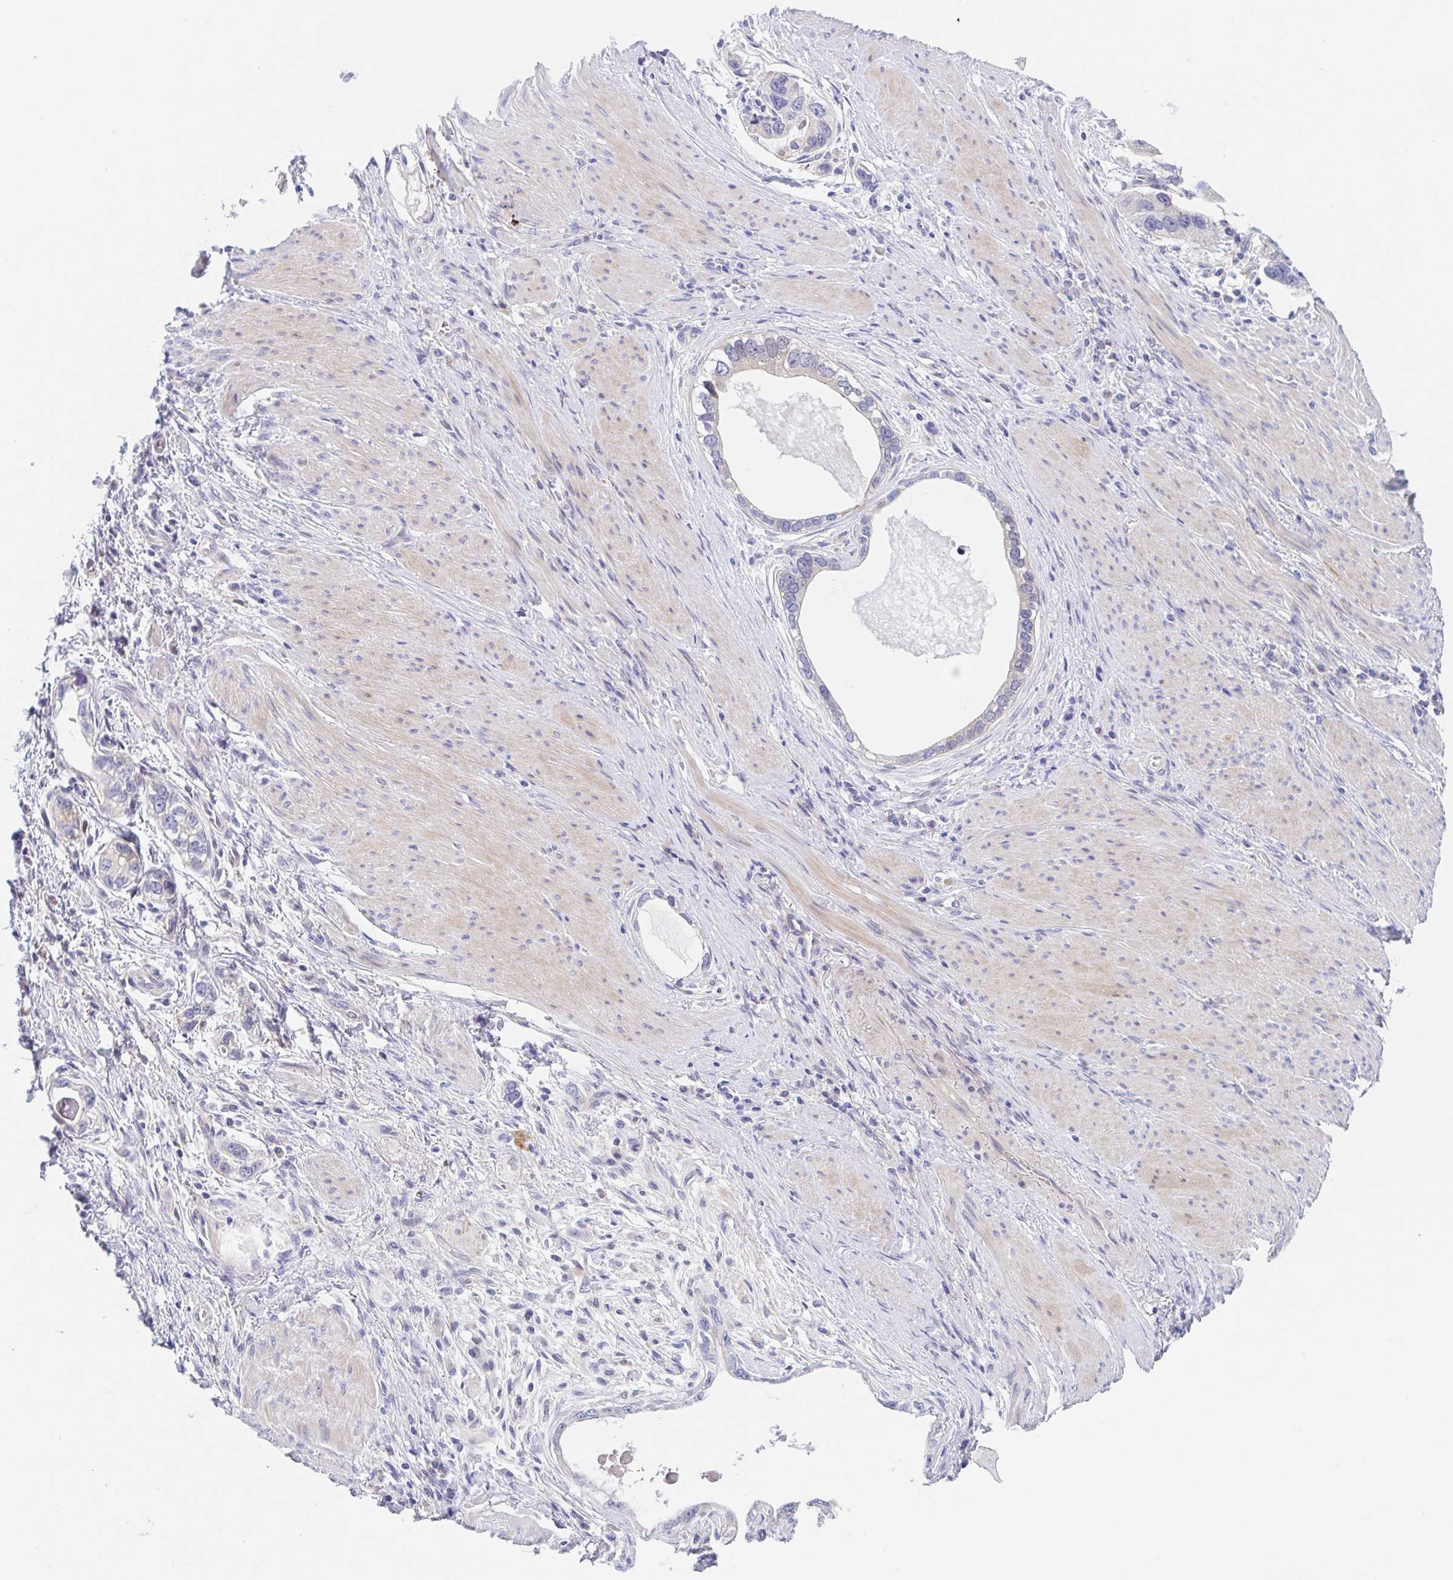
{"staining": {"intensity": "negative", "quantity": "none", "location": "none"}, "tissue": "stomach cancer", "cell_type": "Tumor cells", "image_type": "cancer", "snomed": [{"axis": "morphology", "description": "Adenocarcinoma, NOS"}, {"axis": "topography", "description": "Stomach, lower"}], "caption": "This is an IHC histopathology image of adenocarcinoma (stomach). There is no staining in tumor cells.", "gene": "TMEM86A", "patient": {"sex": "female", "age": 93}}